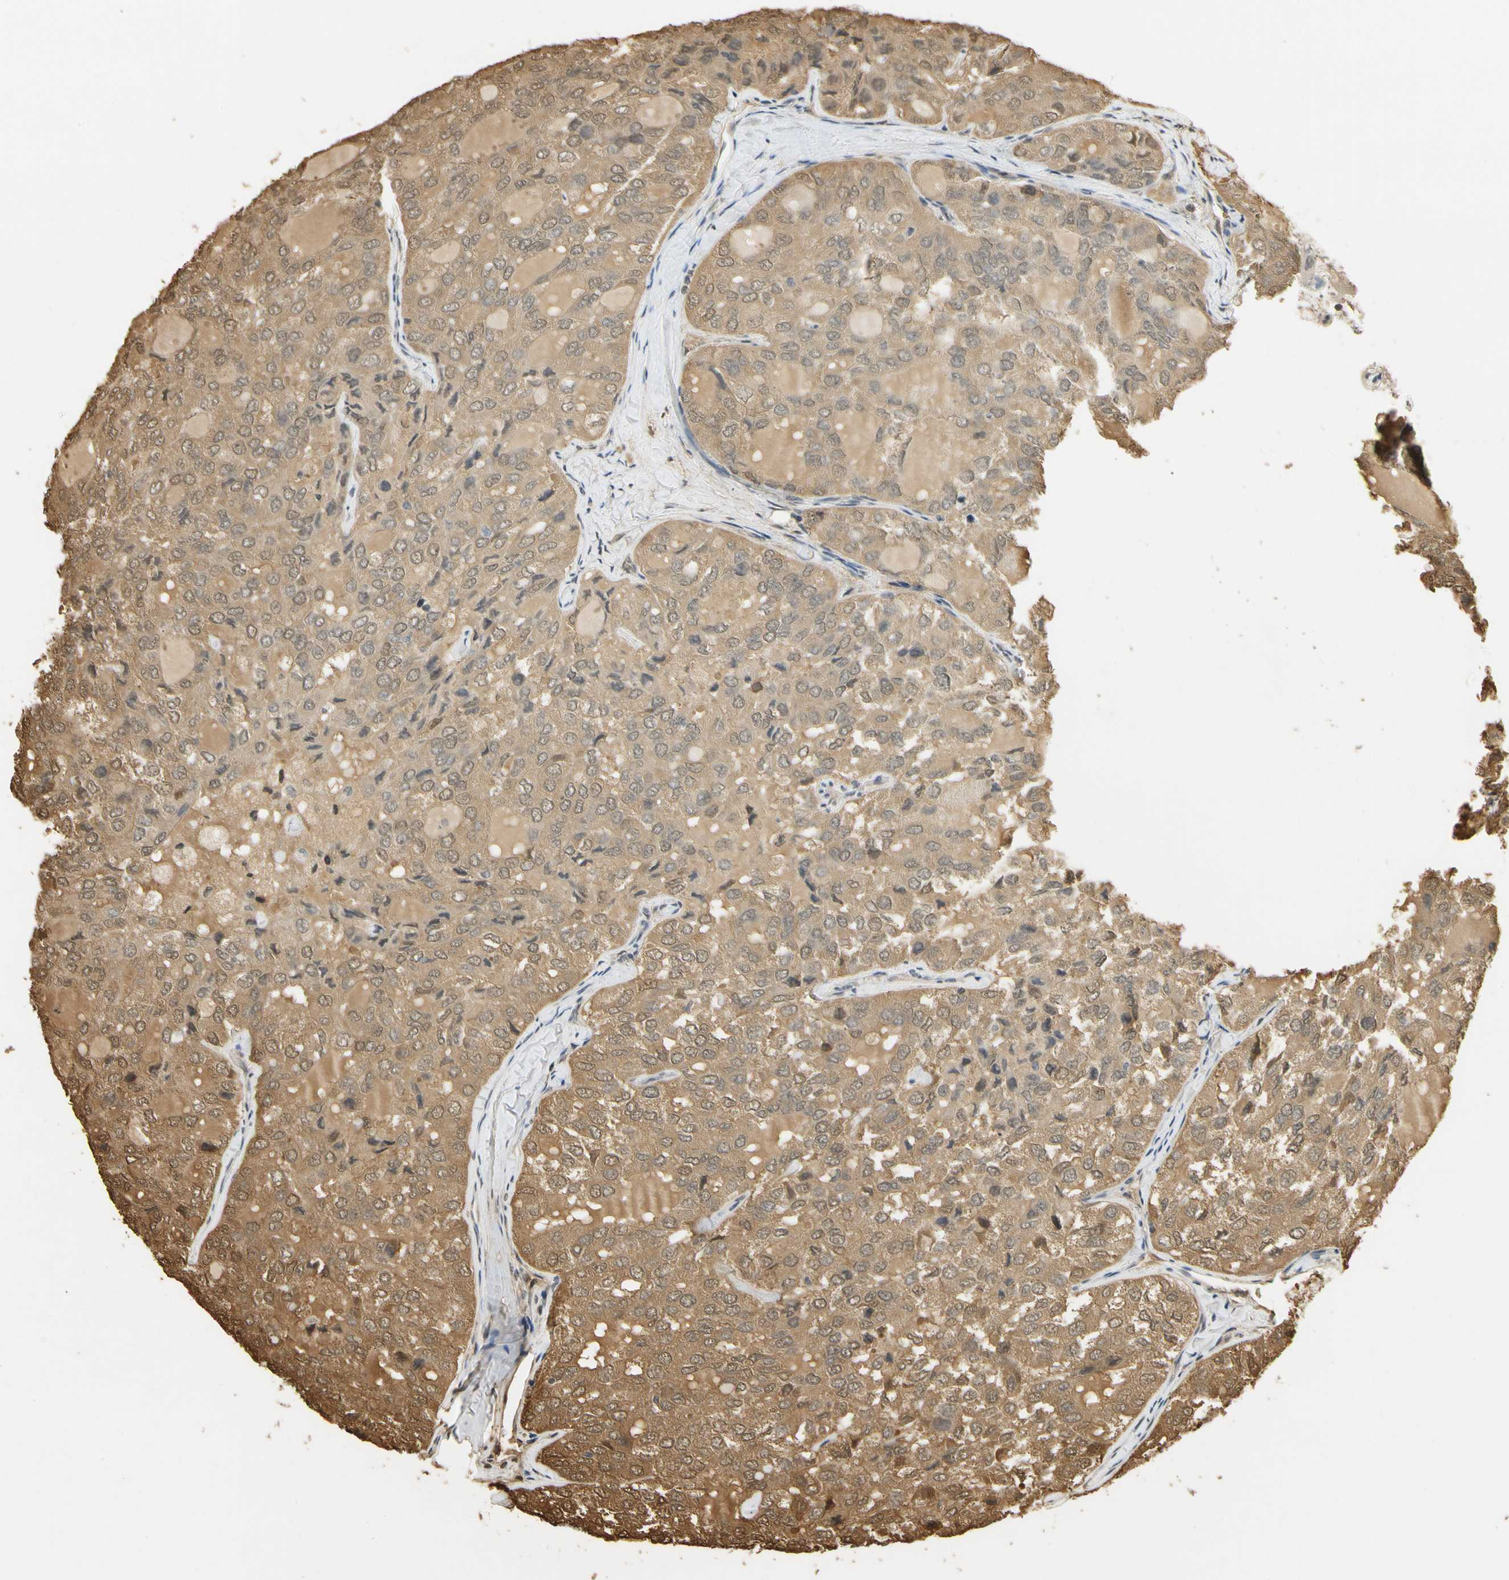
{"staining": {"intensity": "moderate", "quantity": ">75%", "location": "cytoplasmic/membranous"}, "tissue": "thyroid cancer", "cell_type": "Tumor cells", "image_type": "cancer", "snomed": [{"axis": "morphology", "description": "Follicular adenoma carcinoma, NOS"}, {"axis": "topography", "description": "Thyroid gland"}], "caption": "The immunohistochemical stain highlights moderate cytoplasmic/membranous positivity in tumor cells of follicular adenoma carcinoma (thyroid) tissue. (DAB IHC with brightfield microscopy, high magnification).", "gene": "SOD1", "patient": {"sex": "male", "age": 75}}